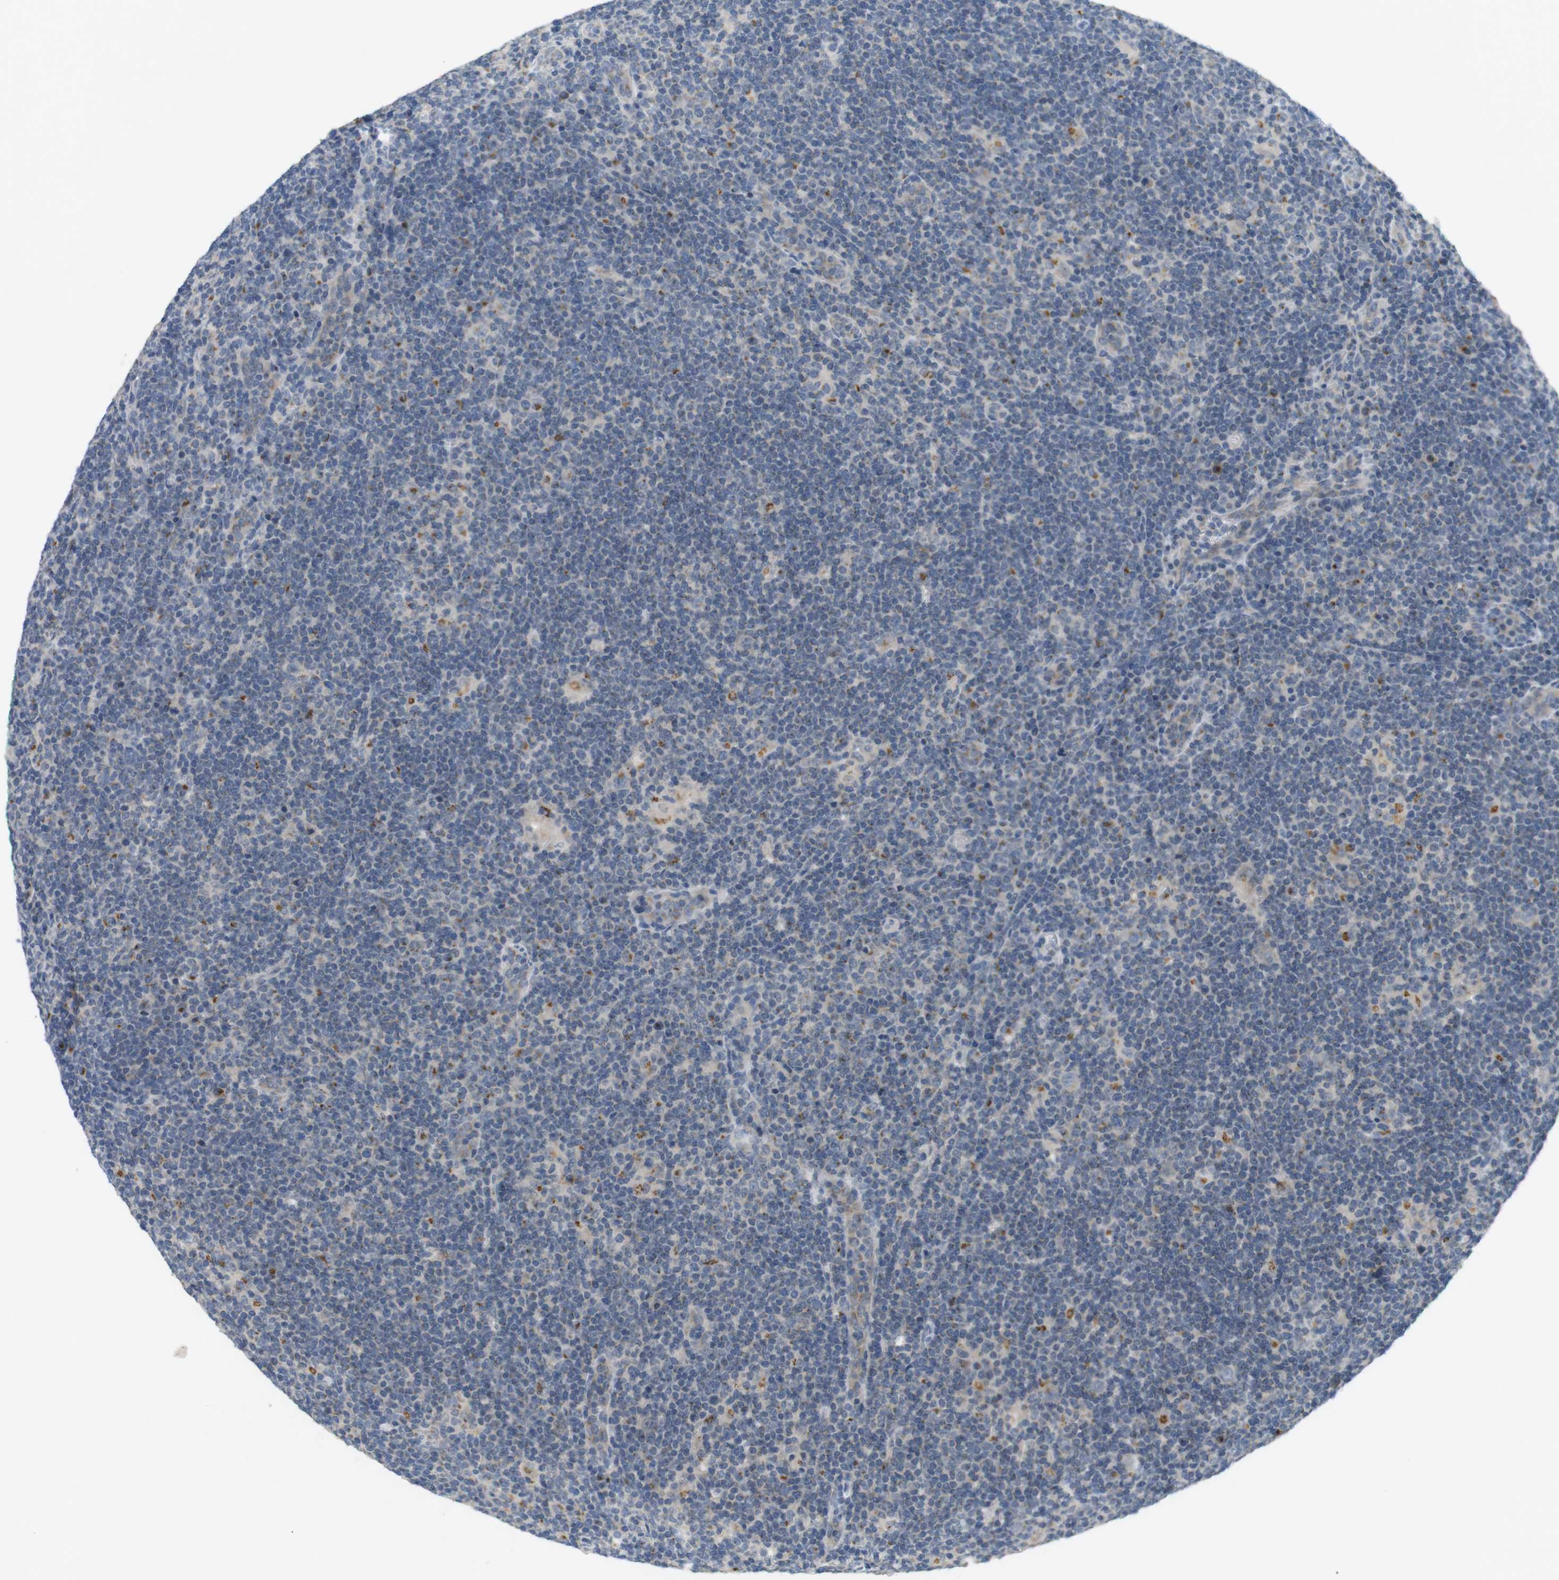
{"staining": {"intensity": "weak", "quantity": "<25%", "location": "cytoplasmic/membranous"}, "tissue": "lymphoma", "cell_type": "Tumor cells", "image_type": "cancer", "snomed": [{"axis": "morphology", "description": "Hodgkin's disease, NOS"}, {"axis": "topography", "description": "Lymph node"}], "caption": "Immunohistochemical staining of Hodgkin's disease shows no significant expression in tumor cells.", "gene": "YIPF3", "patient": {"sex": "female", "age": 57}}